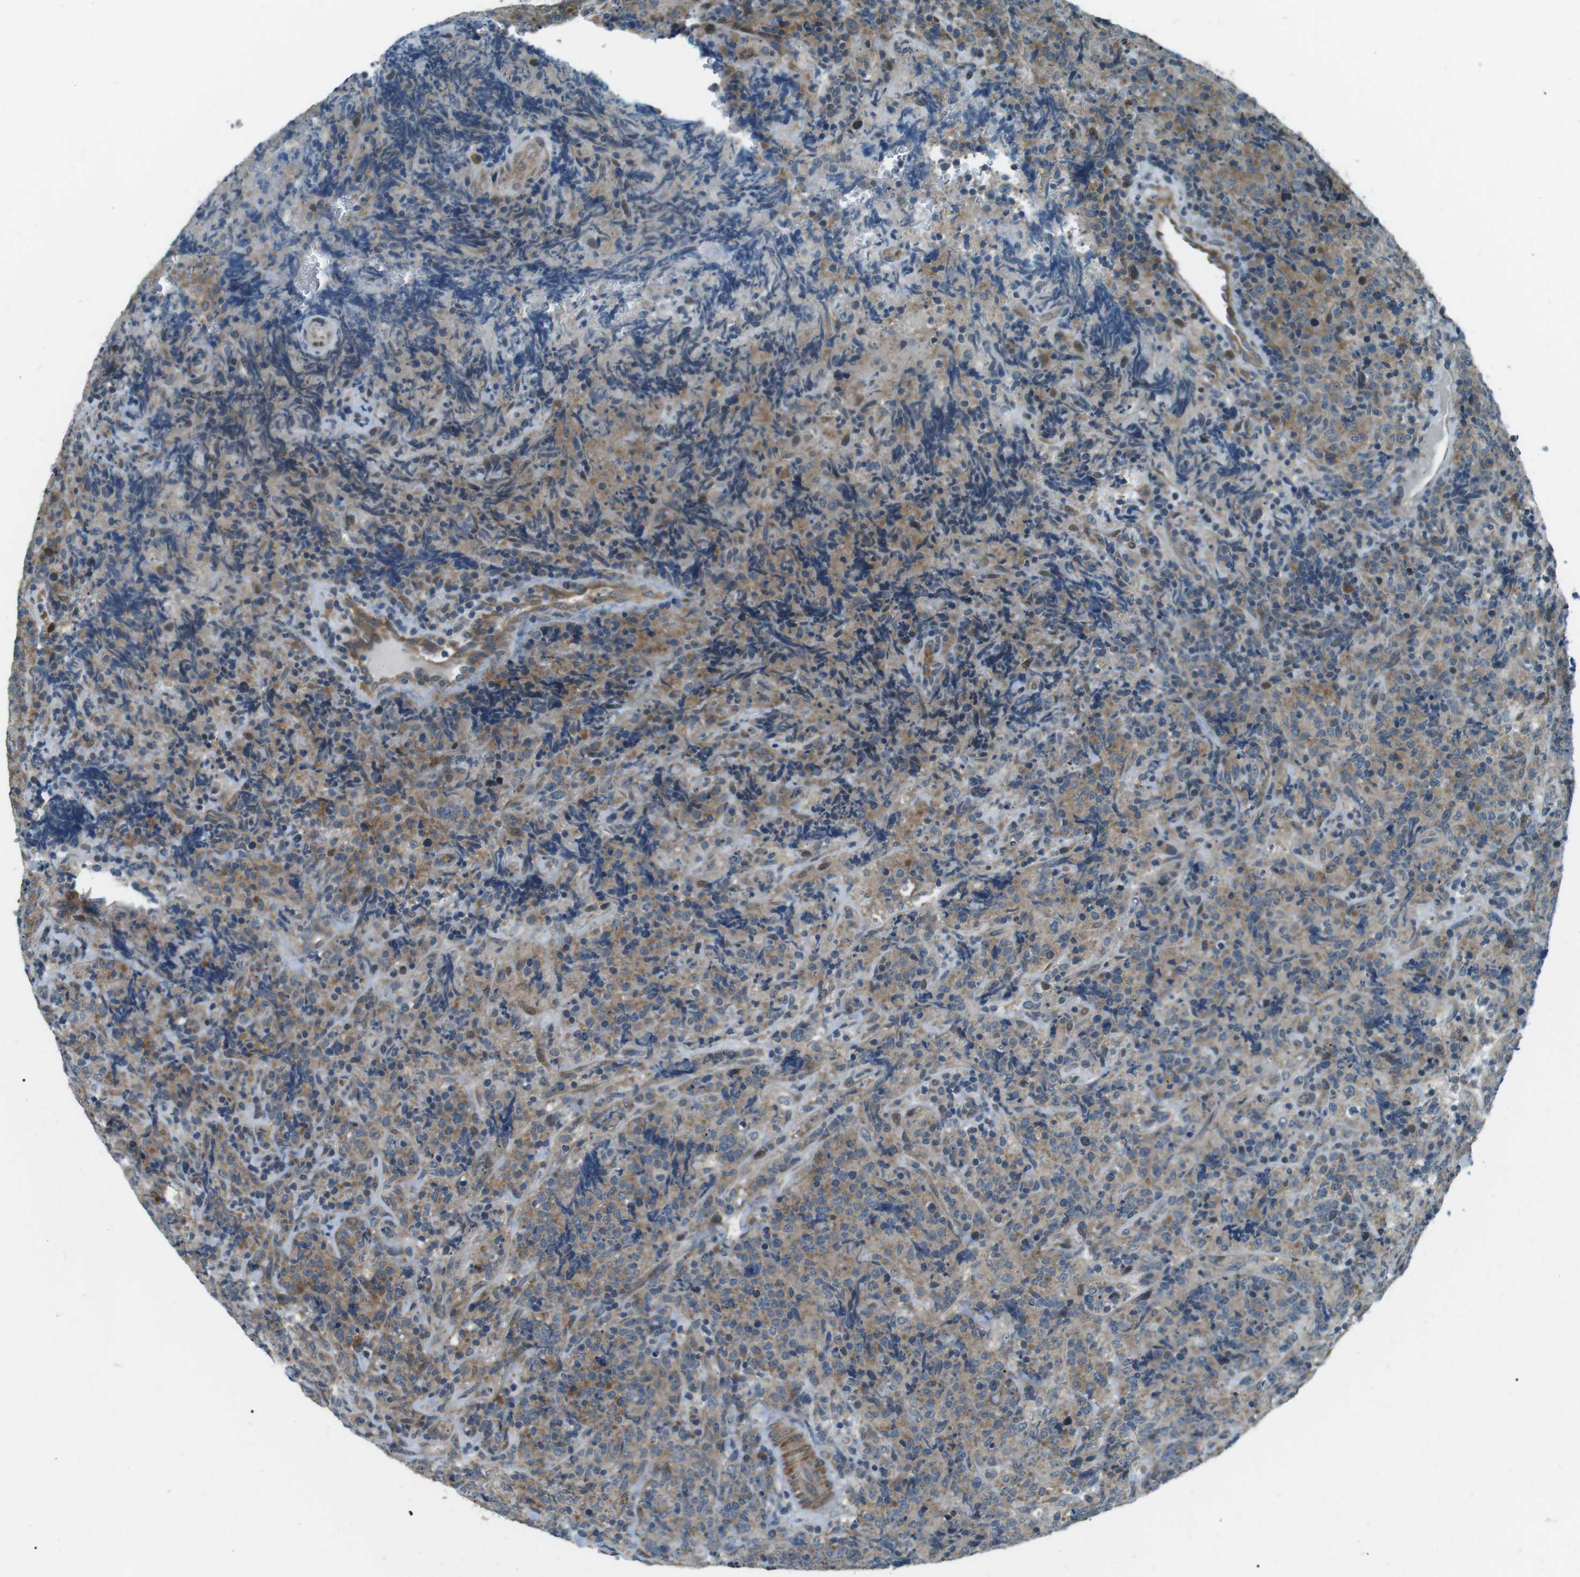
{"staining": {"intensity": "moderate", "quantity": ">75%", "location": "cytoplasmic/membranous"}, "tissue": "lymphoma", "cell_type": "Tumor cells", "image_type": "cancer", "snomed": [{"axis": "morphology", "description": "Malignant lymphoma, non-Hodgkin's type, High grade"}, {"axis": "topography", "description": "Tonsil"}], "caption": "This is a micrograph of immunohistochemistry staining of malignant lymphoma, non-Hodgkin's type (high-grade), which shows moderate positivity in the cytoplasmic/membranous of tumor cells.", "gene": "TMEM74", "patient": {"sex": "female", "age": 36}}